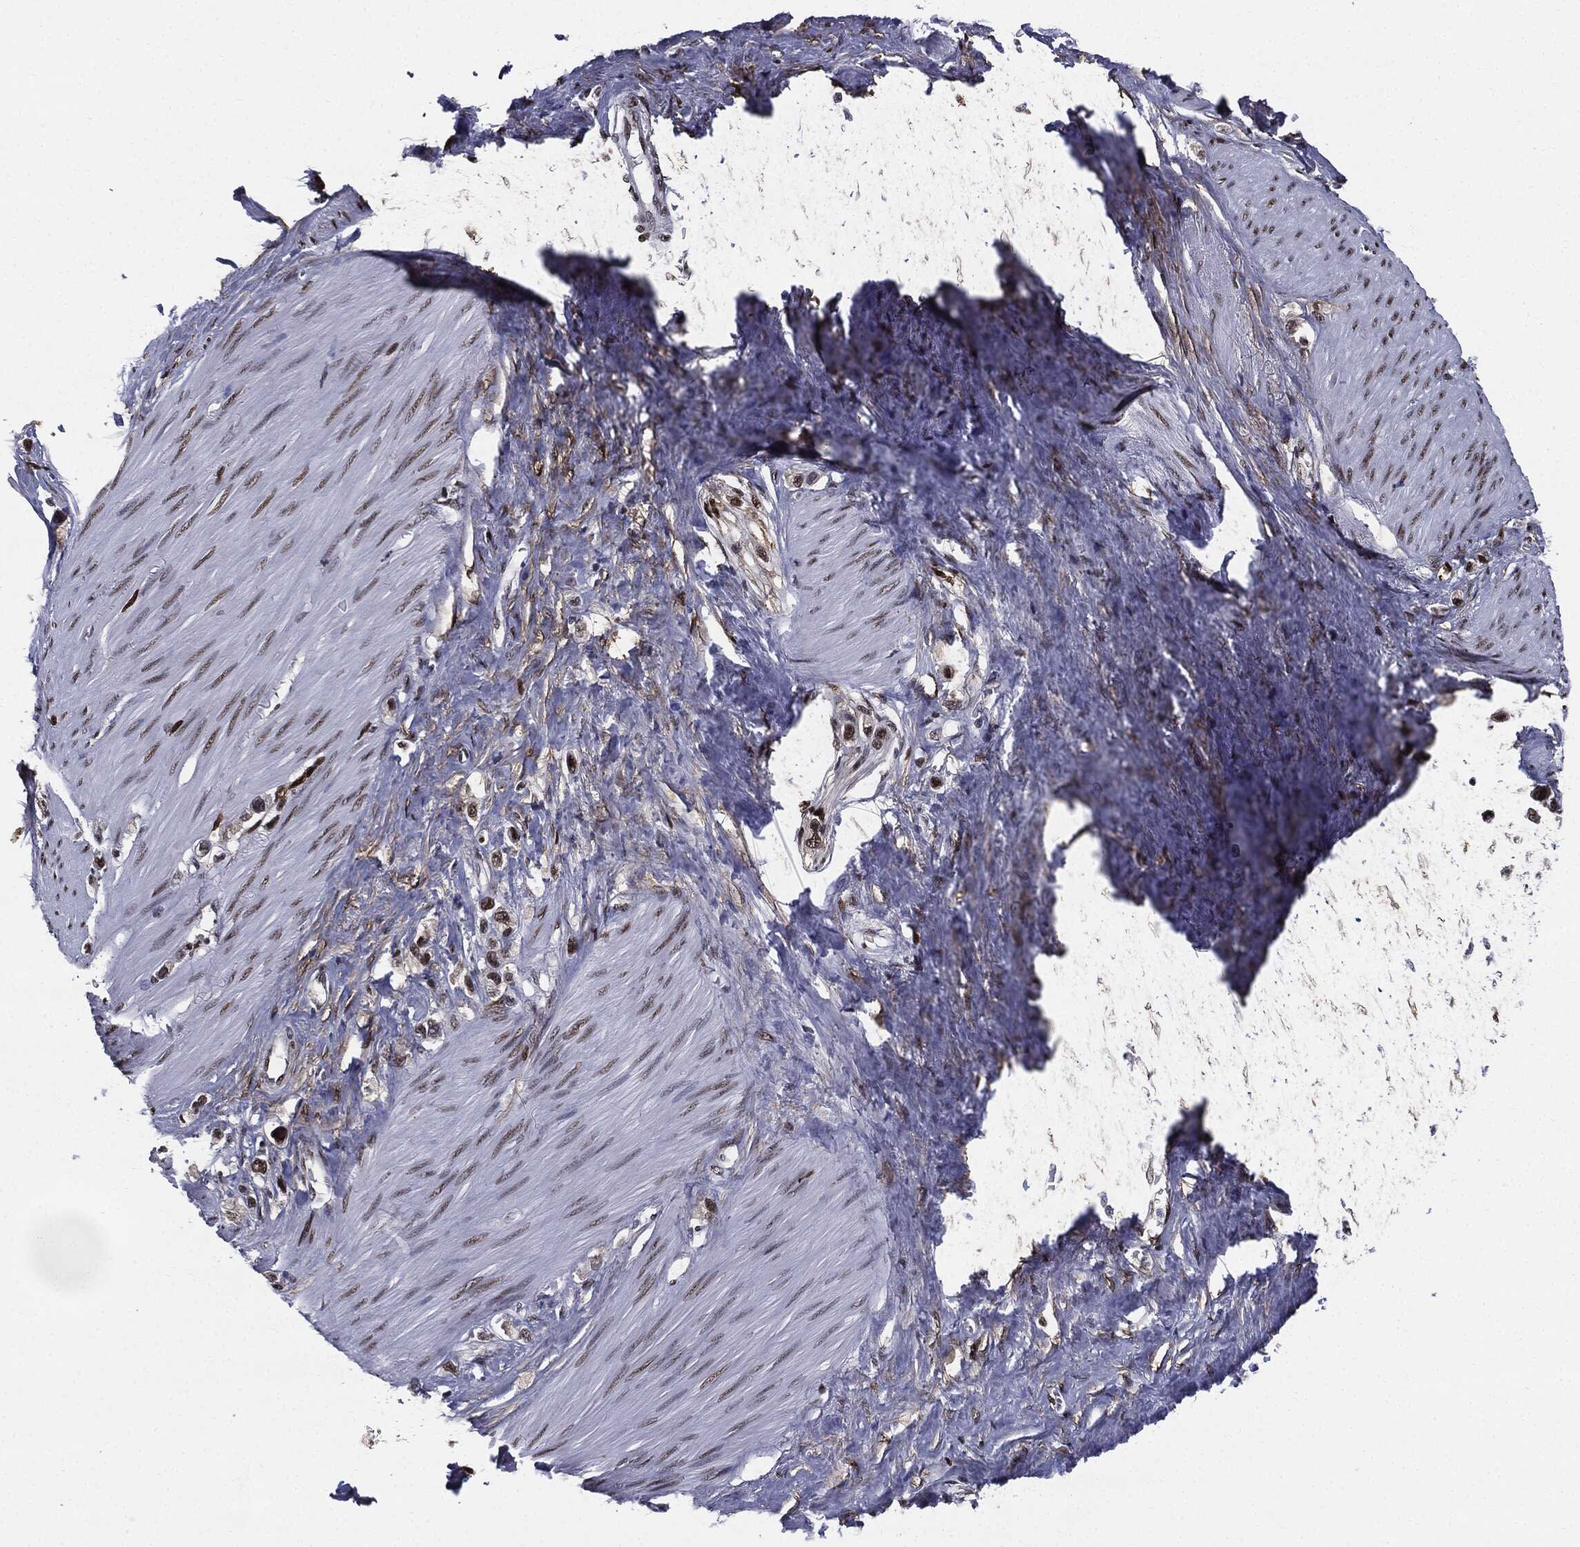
{"staining": {"intensity": "strong", "quantity": ">75%", "location": "nuclear"}, "tissue": "stomach cancer", "cell_type": "Tumor cells", "image_type": "cancer", "snomed": [{"axis": "morphology", "description": "Normal tissue, NOS"}, {"axis": "morphology", "description": "Adenocarcinoma, NOS"}, {"axis": "morphology", "description": "Adenocarcinoma, High grade"}, {"axis": "topography", "description": "Stomach, upper"}, {"axis": "topography", "description": "Stomach"}], "caption": "There is high levels of strong nuclear staining in tumor cells of stomach cancer, as demonstrated by immunohistochemical staining (brown color).", "gene": "JUN", "patient": {"sex": "female", "age": 65}}